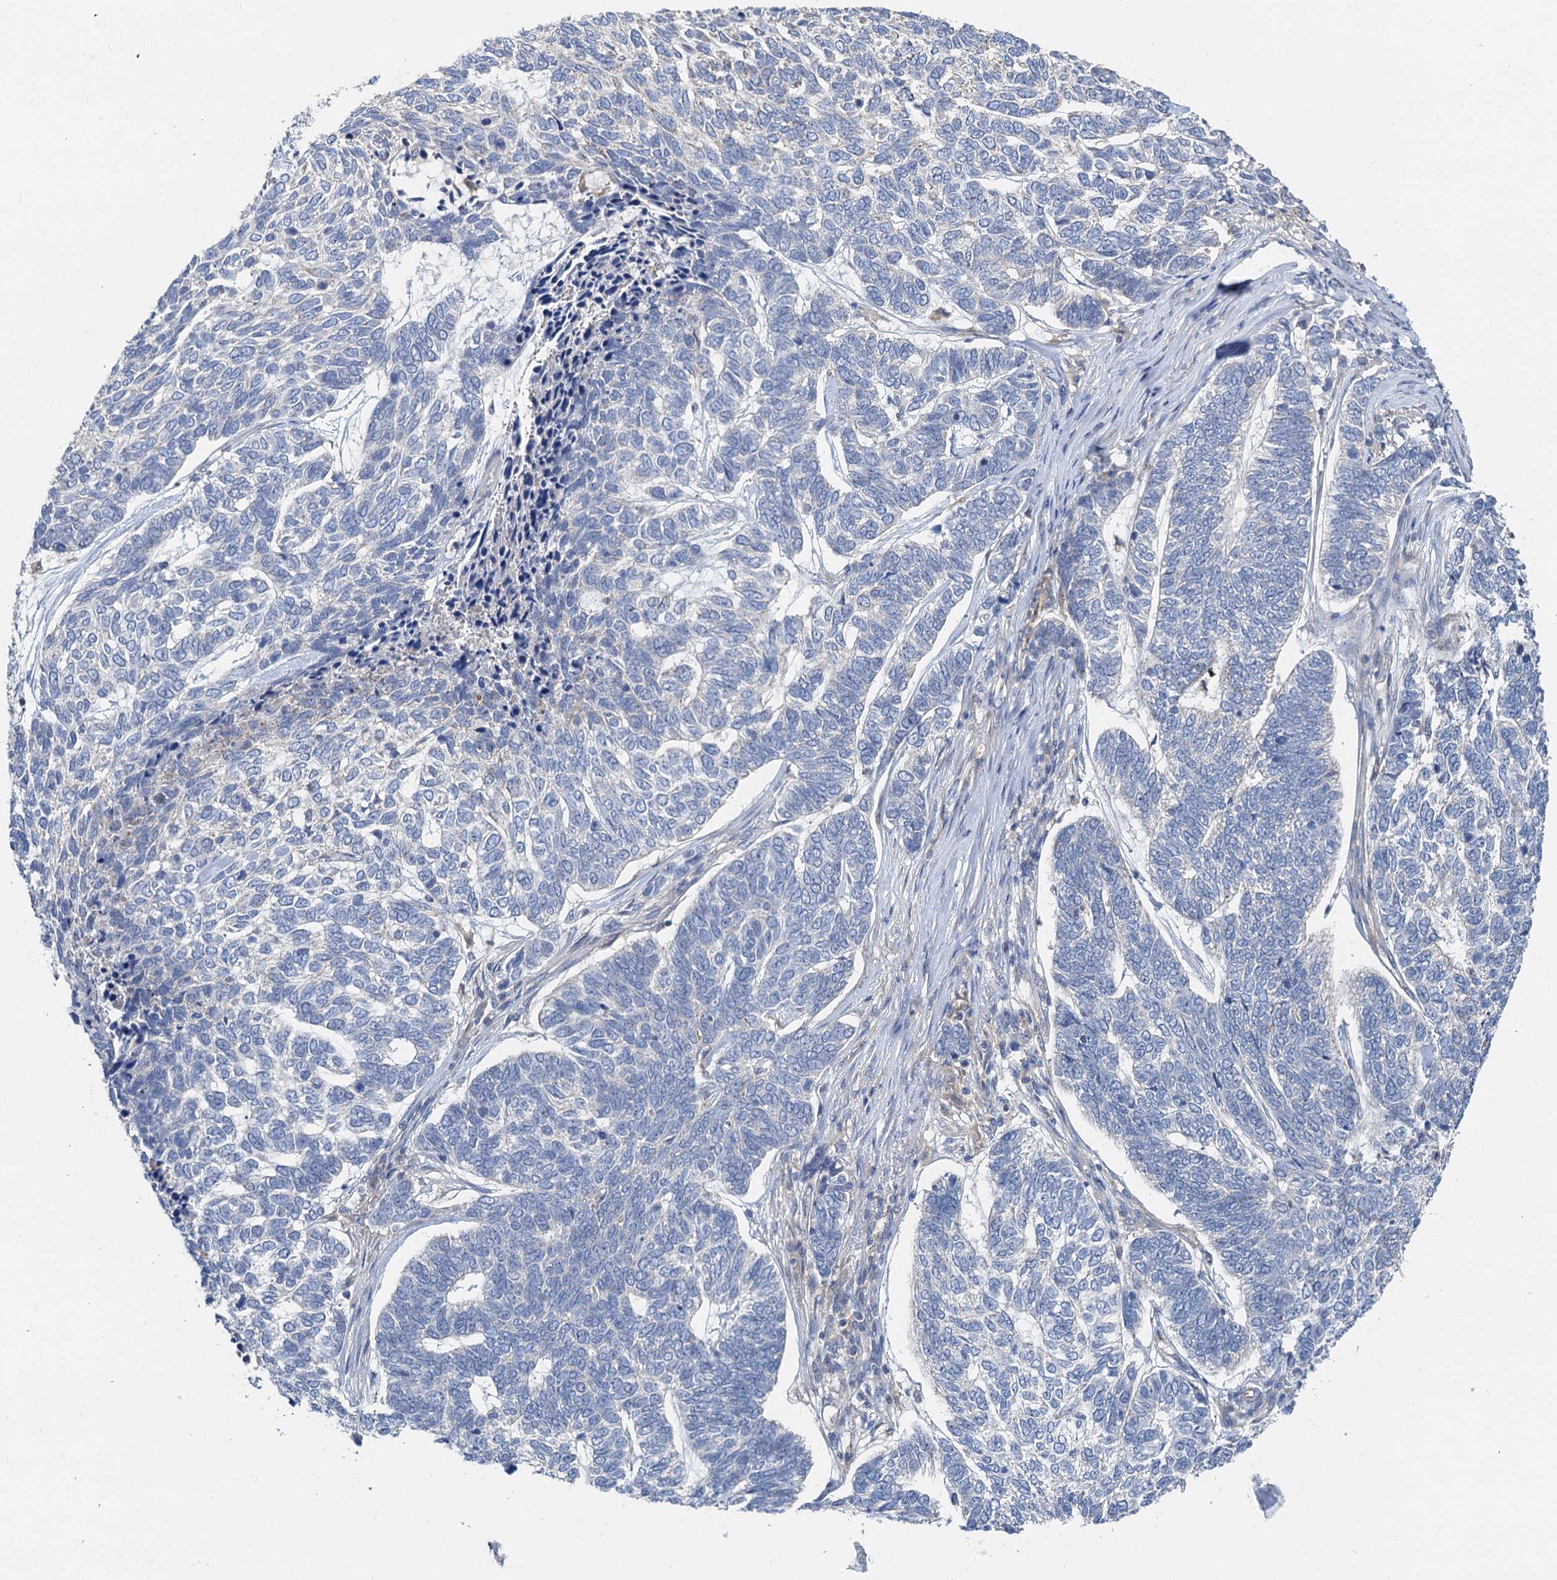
{"staining": {"intensity": "negative", "quantity": "none", "location": "none"}, "tissue": "skin cancer", "cell_type": "Tumor cells", "image_type": "cancer", "snomed": [{"axis": "morphology", "description": "Basal cell carcinoma"}, {"axis": "topography", "description": "Skin"}], "caption": "The image shows no staining of tumor cells in skin basal cell carcinoma. The staining was performed using DAB (3,3'-diaminobenzidine) to visualize the protein expression in brown, while the nuclei were stained in blue with hematoxylin (Magnification: 20x).", "gene": "ANKRD26", "patient": {"sex": "female", "age": 65}}